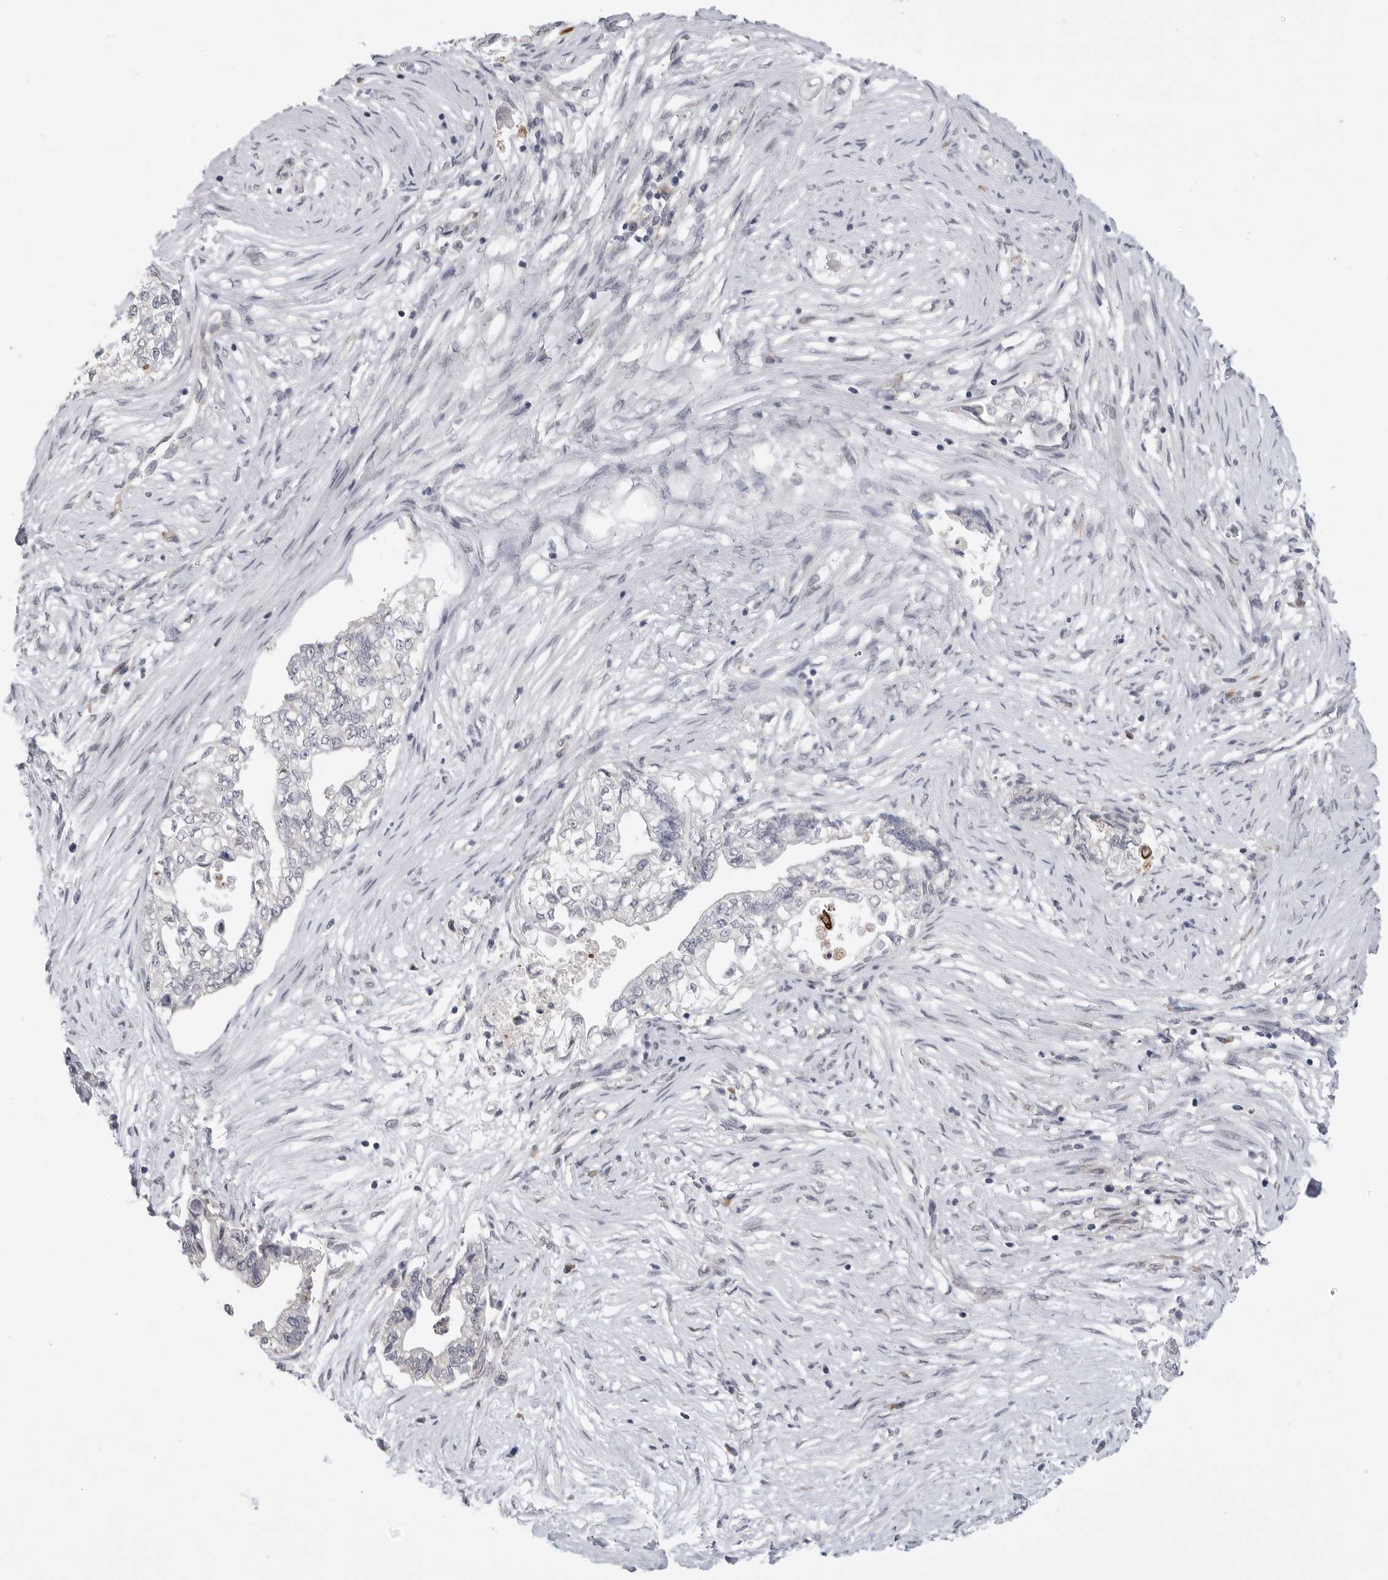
{"staining": {"intensity": "negative", "quantity": "none", "location": "none"}, "tissue": "pancreatic cancer", "cell_type": "Tumor cells", "image_type": "cancer", "snomed": [{"axis": "morphology", "description": "Adenocarcinoma, NOS"}, {"axis": "topography", "description": "Pancreas"}], "caption": "This is an immunohistochemistry photomicrograph of human pancreatic cancer (adenocarcinoma). There is no positivity in tumor cells.", "gene": "FBXO43", "patient": {"sex": "male", "age": 72}}